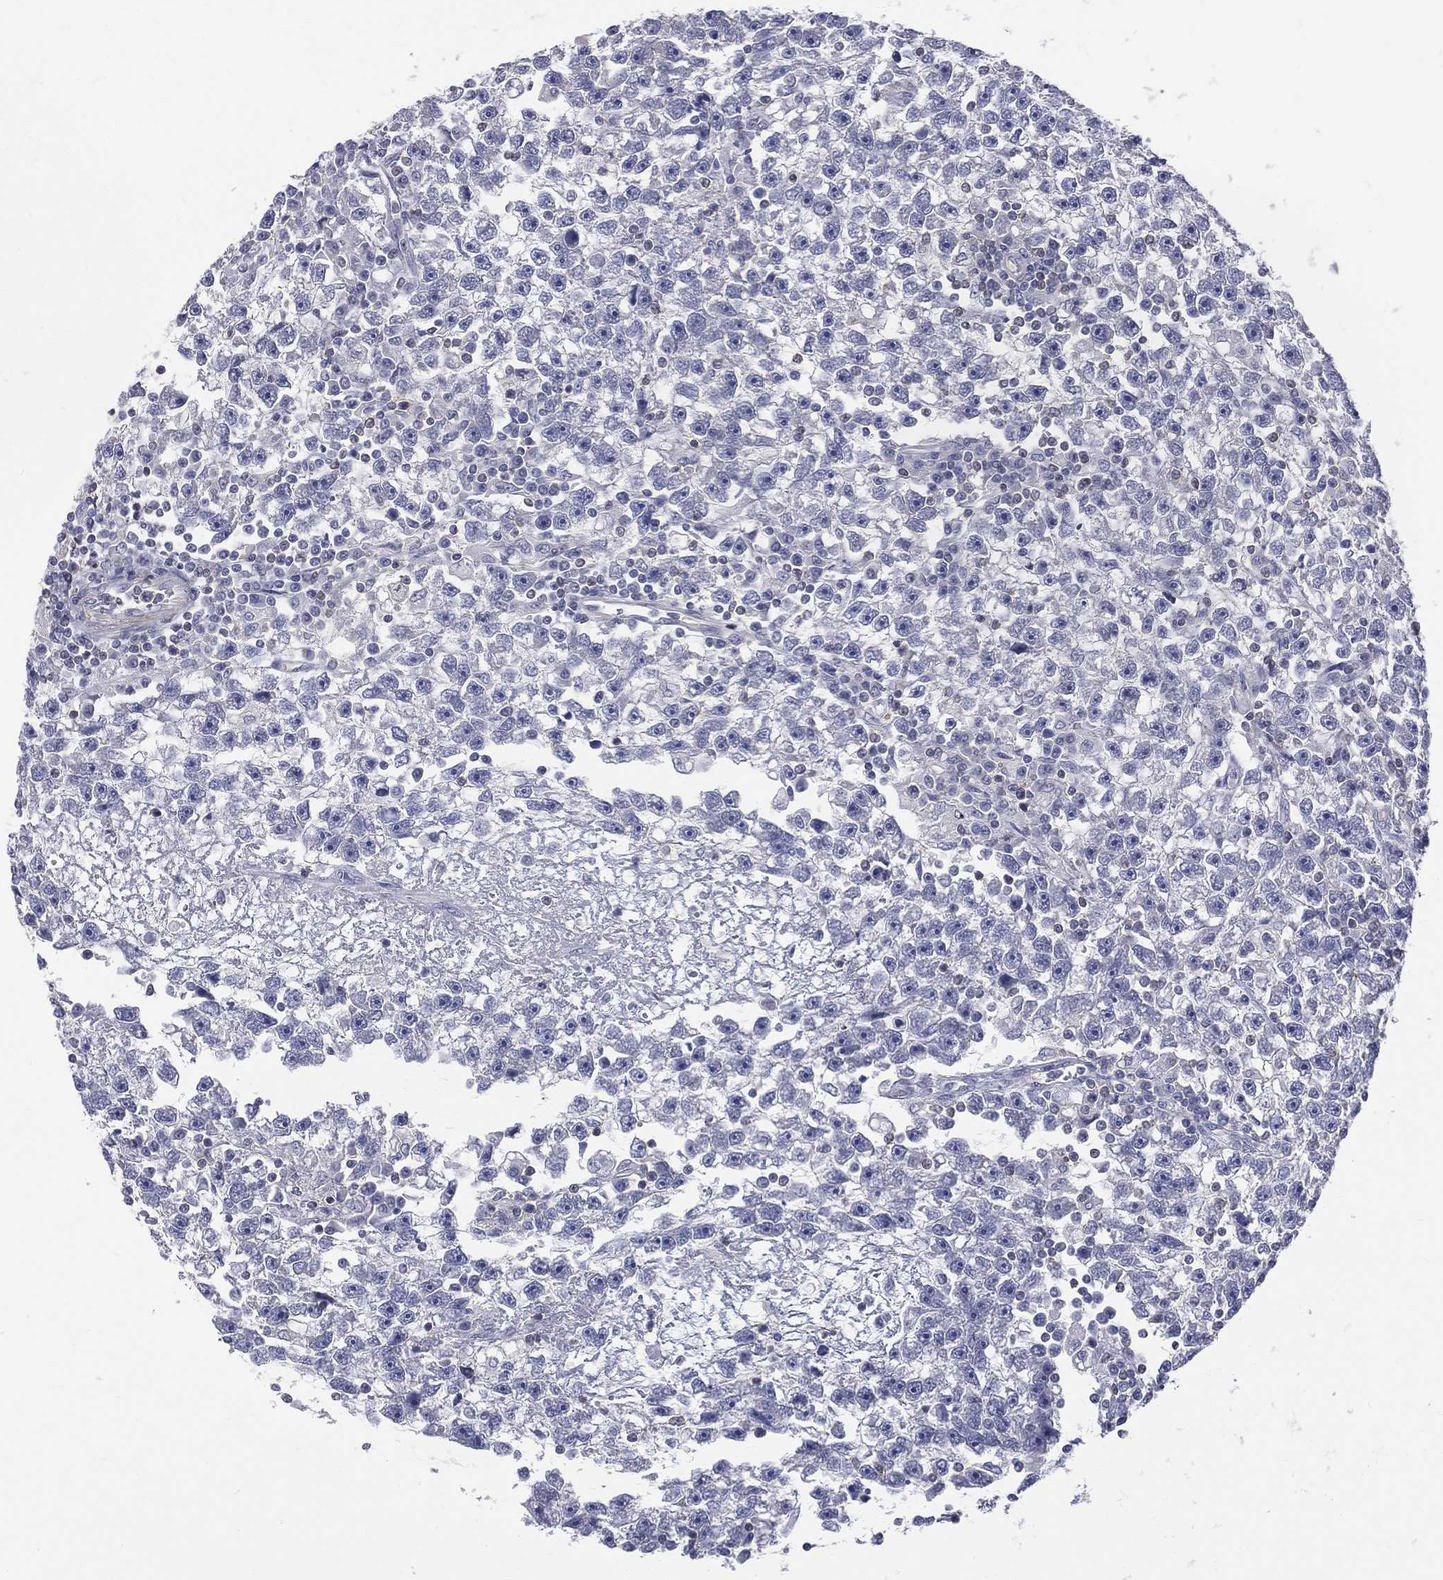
{"staining": {"intensity": "negative", "quantity": "none", "location": "none"}, "tissue": "testis cancer", "cell_type": "Tumor cells", "image_type": "cancer", "snomed": [{"axis": "morphology", "description": "Seminoma, NOS"}, {"axis": "topography", "description": "Testis"}], "caption": "Immunohistochemistry image of neoplastic tissue: human testis cancer (seminoma) stained with DAB shows no significant protein positivity in tumor cells.", "gene": "ETNPPL", "patient": {"sex": "male", "age": 47}}